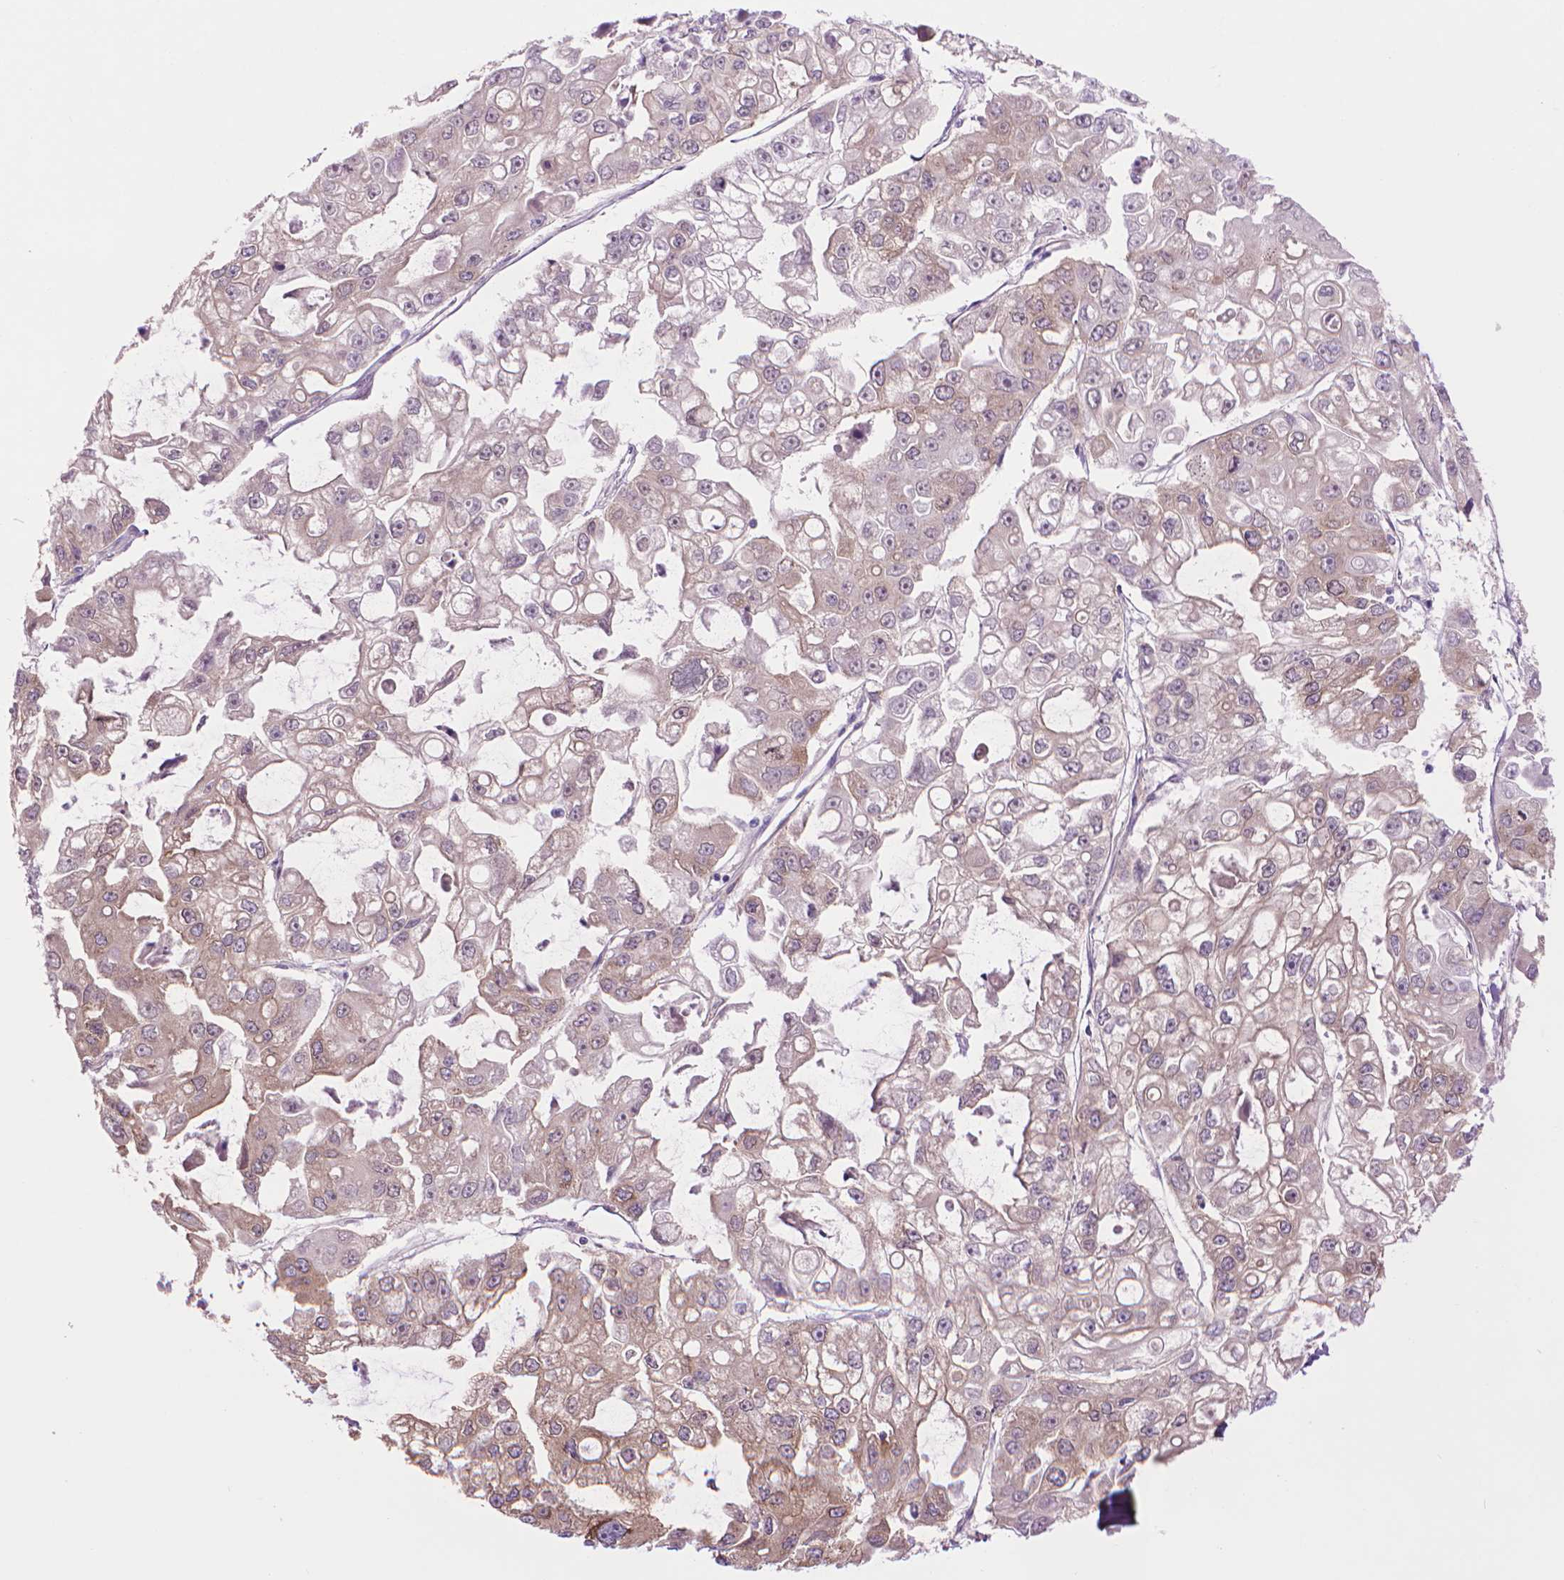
{"staining": {"intensity": "weak", "quantity": "25%-75%", "location": "cytoplasmic/membranous"}, "tissue": "ovarian cancer", "cell_type": "Tumor cells", "image_type": "cancer", "snomed": [{"axis": "morphology", "description": "Cystadenocarcinoma, serous, NOS"}, {"axis": "topography", "description": "Ovary"}], "caption": "This is an image of immunohistochemistry staining of ovarian serous cystadenocarcinoma, which shows weak expression in the cytoplasmic/membranous of tumor cells.", "gene": "CORO1B", "patient": {"sex": "female", "age": 56}}